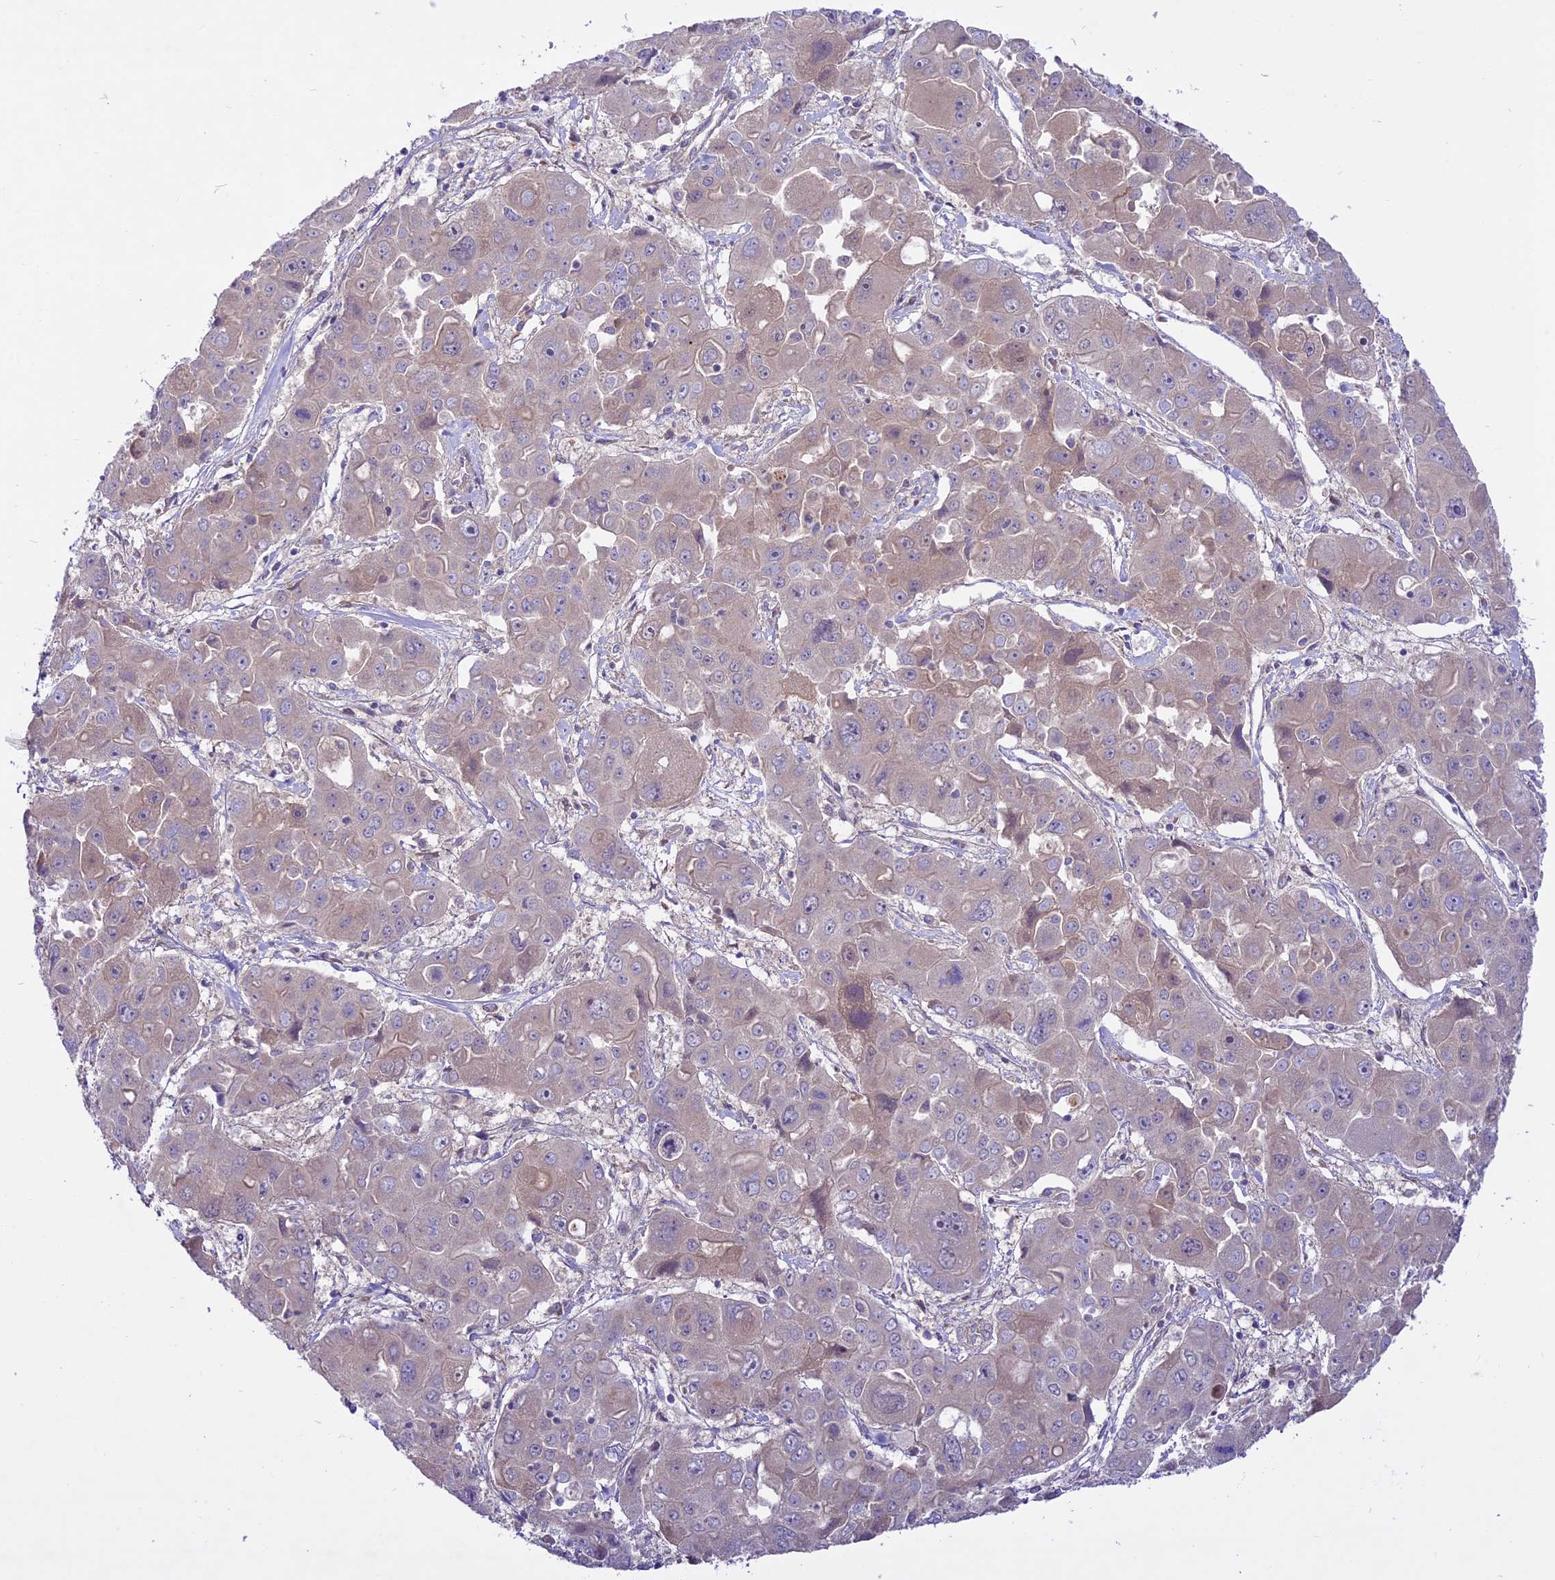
{"staining": {"intensity": "negative", "quantity": "none", "location": "none"}, "tissue": "liver cancer", "cell_type": "Tumor cells", "image_type": "cancer", "snomed": [{"axis": "morphology", "description": "Cholangiocarcinoma"}, {"axis": "topography", "description": "Liver"}], "caption": "DAB immunohistochemical staining of human liver cancer exhibits no significant expression in tumor cells.", "gene": "SPRED1", "patient": {"sex": "male", "age": 67}}